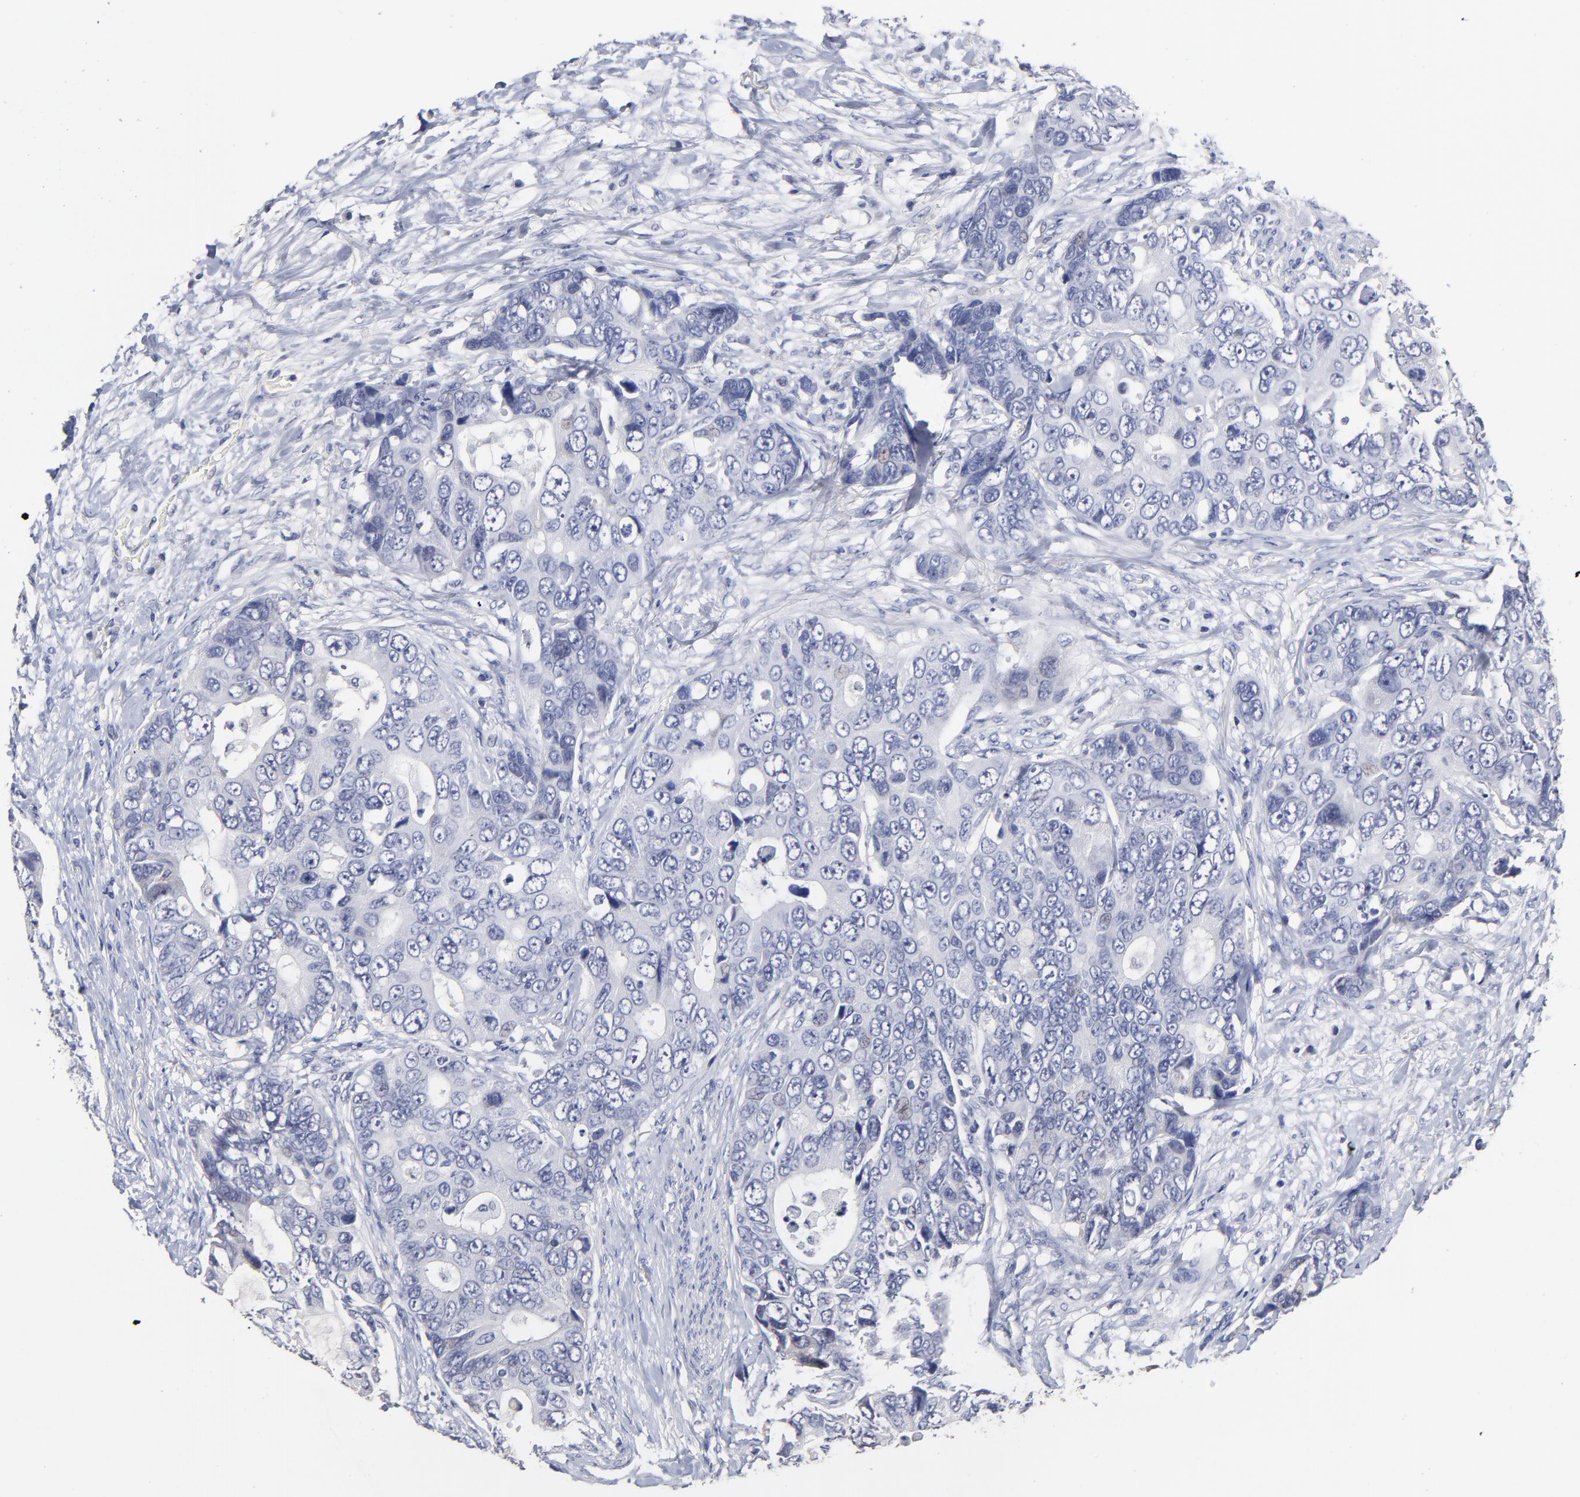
{"staining": {"intensity": "negative", "quantity": "none", "location": "none"}, "tissue": "colorectal cancer", "cell_type": "Tumor cells", "image_type": "cancer", "snomed": [{"axis": "morphology", "description": "Adenocarcinoma, NOS"}, {"axis": "topography", "description": "Rectum"}], "caption": "Colorectal cancer was stained to show a protein in brown. There is no significant staining in tumor cells.", "gene": "TRAT1", "patient": {"sex": "female", "age": 67}}